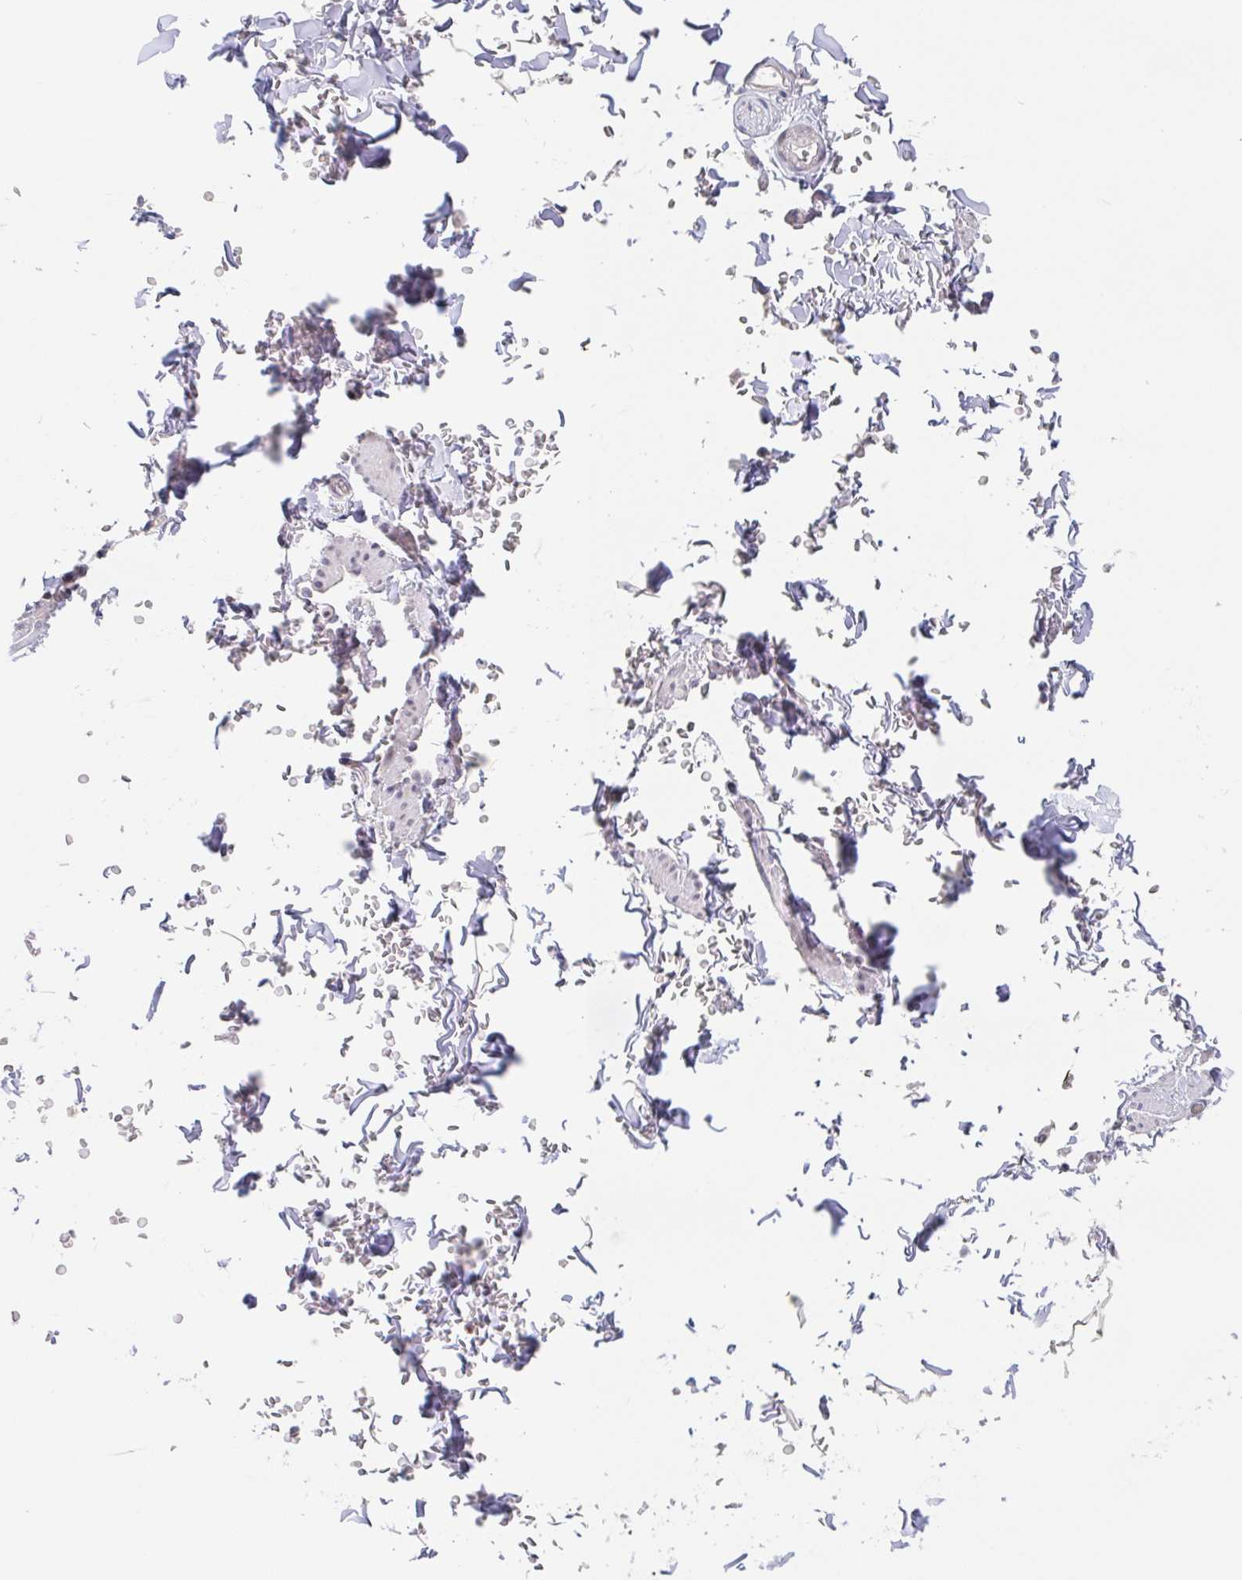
{"staining": {"intensity": "negative", "quantity": "none", "location": "none"}, "tissue": "soft tissue", "cell_type": "Chondrocytes", "image_type": "normal", "snomed": [{"axis": "morphology", "description": "Normal tissue, NOS"}, {"axis": "topography", "description": "Cartilage tissue"}, {"axis": "topography", "description": "Bronchus"}, {"axis": "topography", "description": "Peripheral nerve tissue"}], "caption": "Chondrocytes show no significant expression in benign soft tissue. The staining is performed using DAB (3,3'-diaminobenzidine) brown chromogen with nuclei counter-stained in using hematoxylin.", "gene": "POU2F3", "patient": {"sex": "male", "age": 67}}